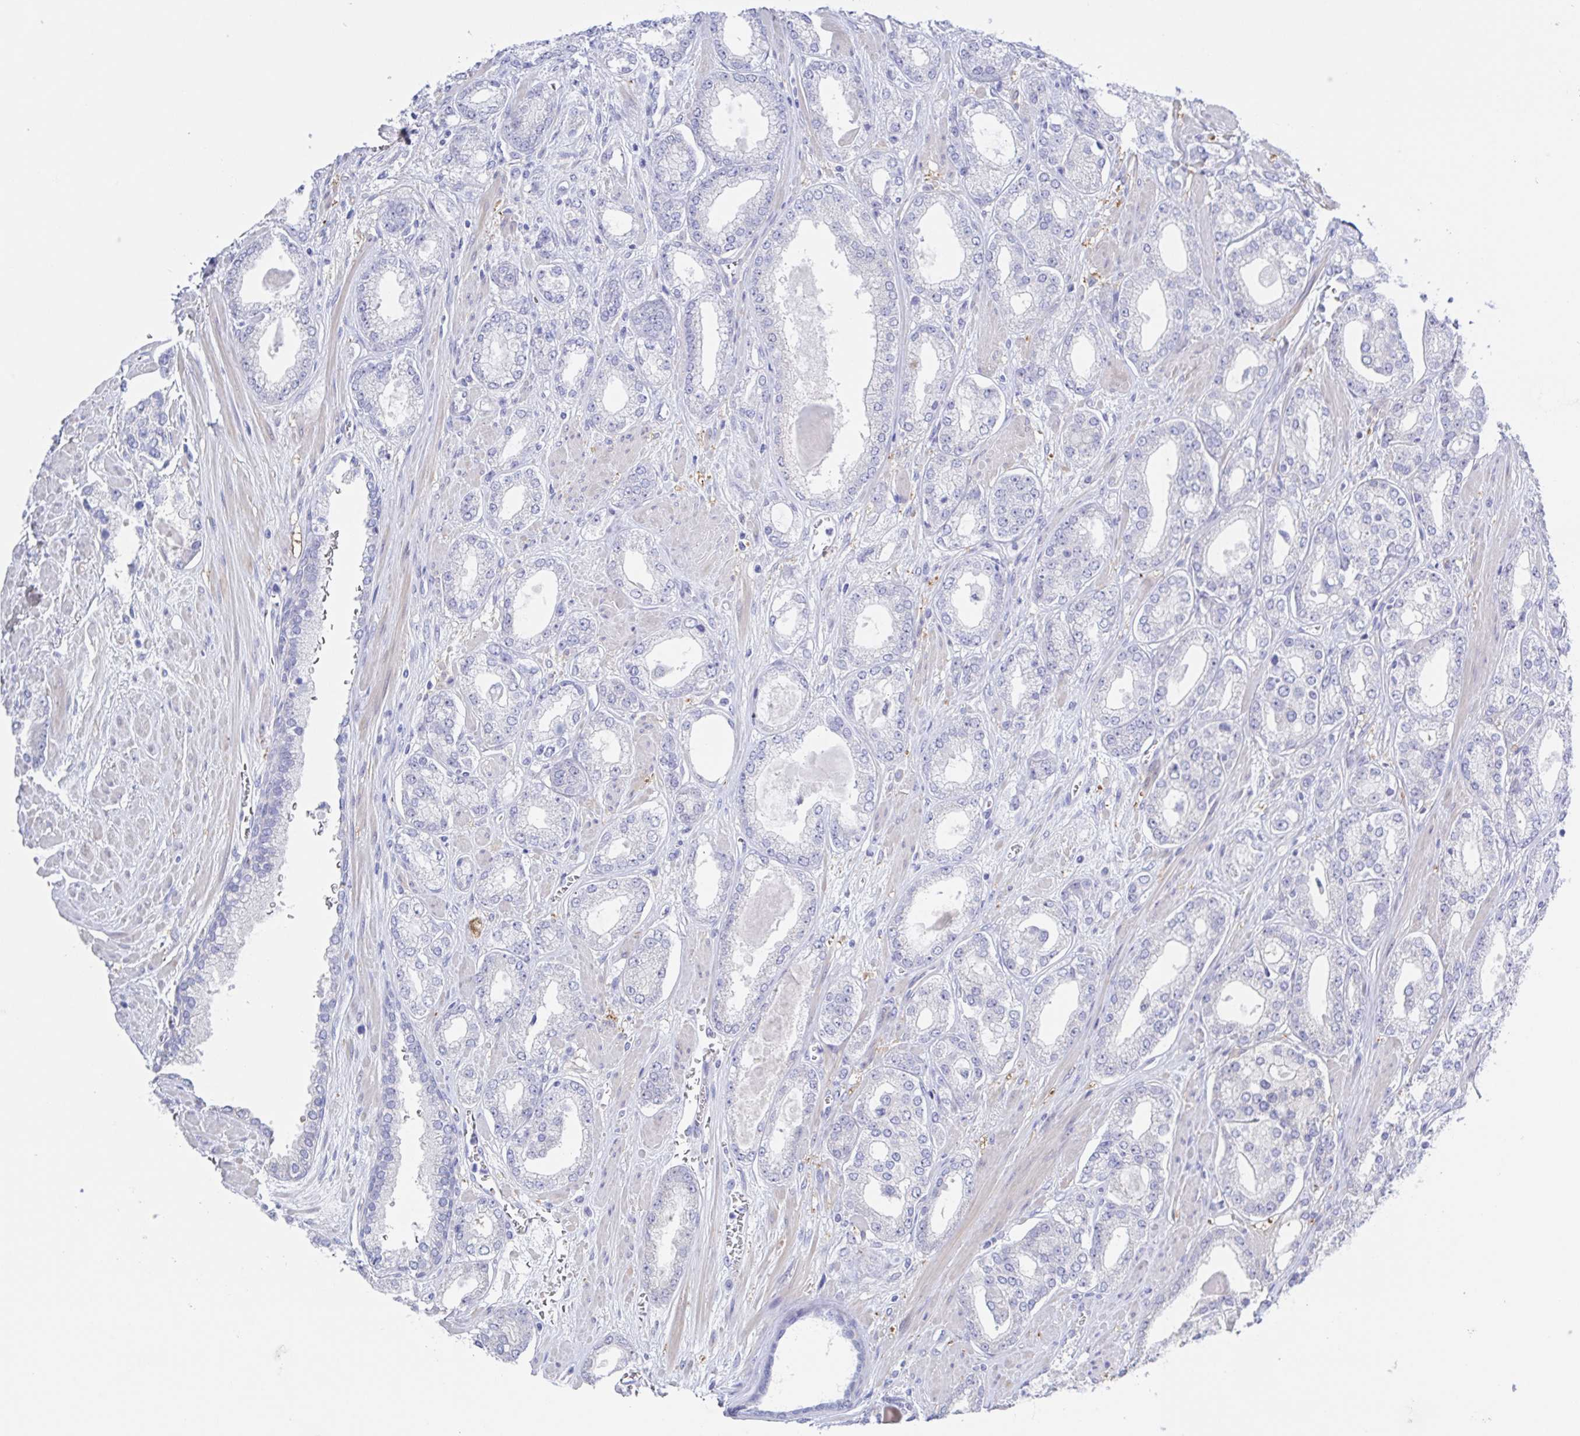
{"staining": {"intensity": "negative", "quantity": "none", "location": "none"}, "tissue": "prostate cancer", "cell_type": "Tumor cells", "image_type": "cancer", "snomed": [{"axis": "morphology", "description": "Adenocarcinoma, High grade"}, {"axis": "topography", "description": "Prostate"}], "caption": "This is an immunohistochemistry image of prostate adenocarcinoma (high-grade). There is no expression in tumor cells.", "gene": "MUCL3", "patient": {"sex": "male", "age": 64}}